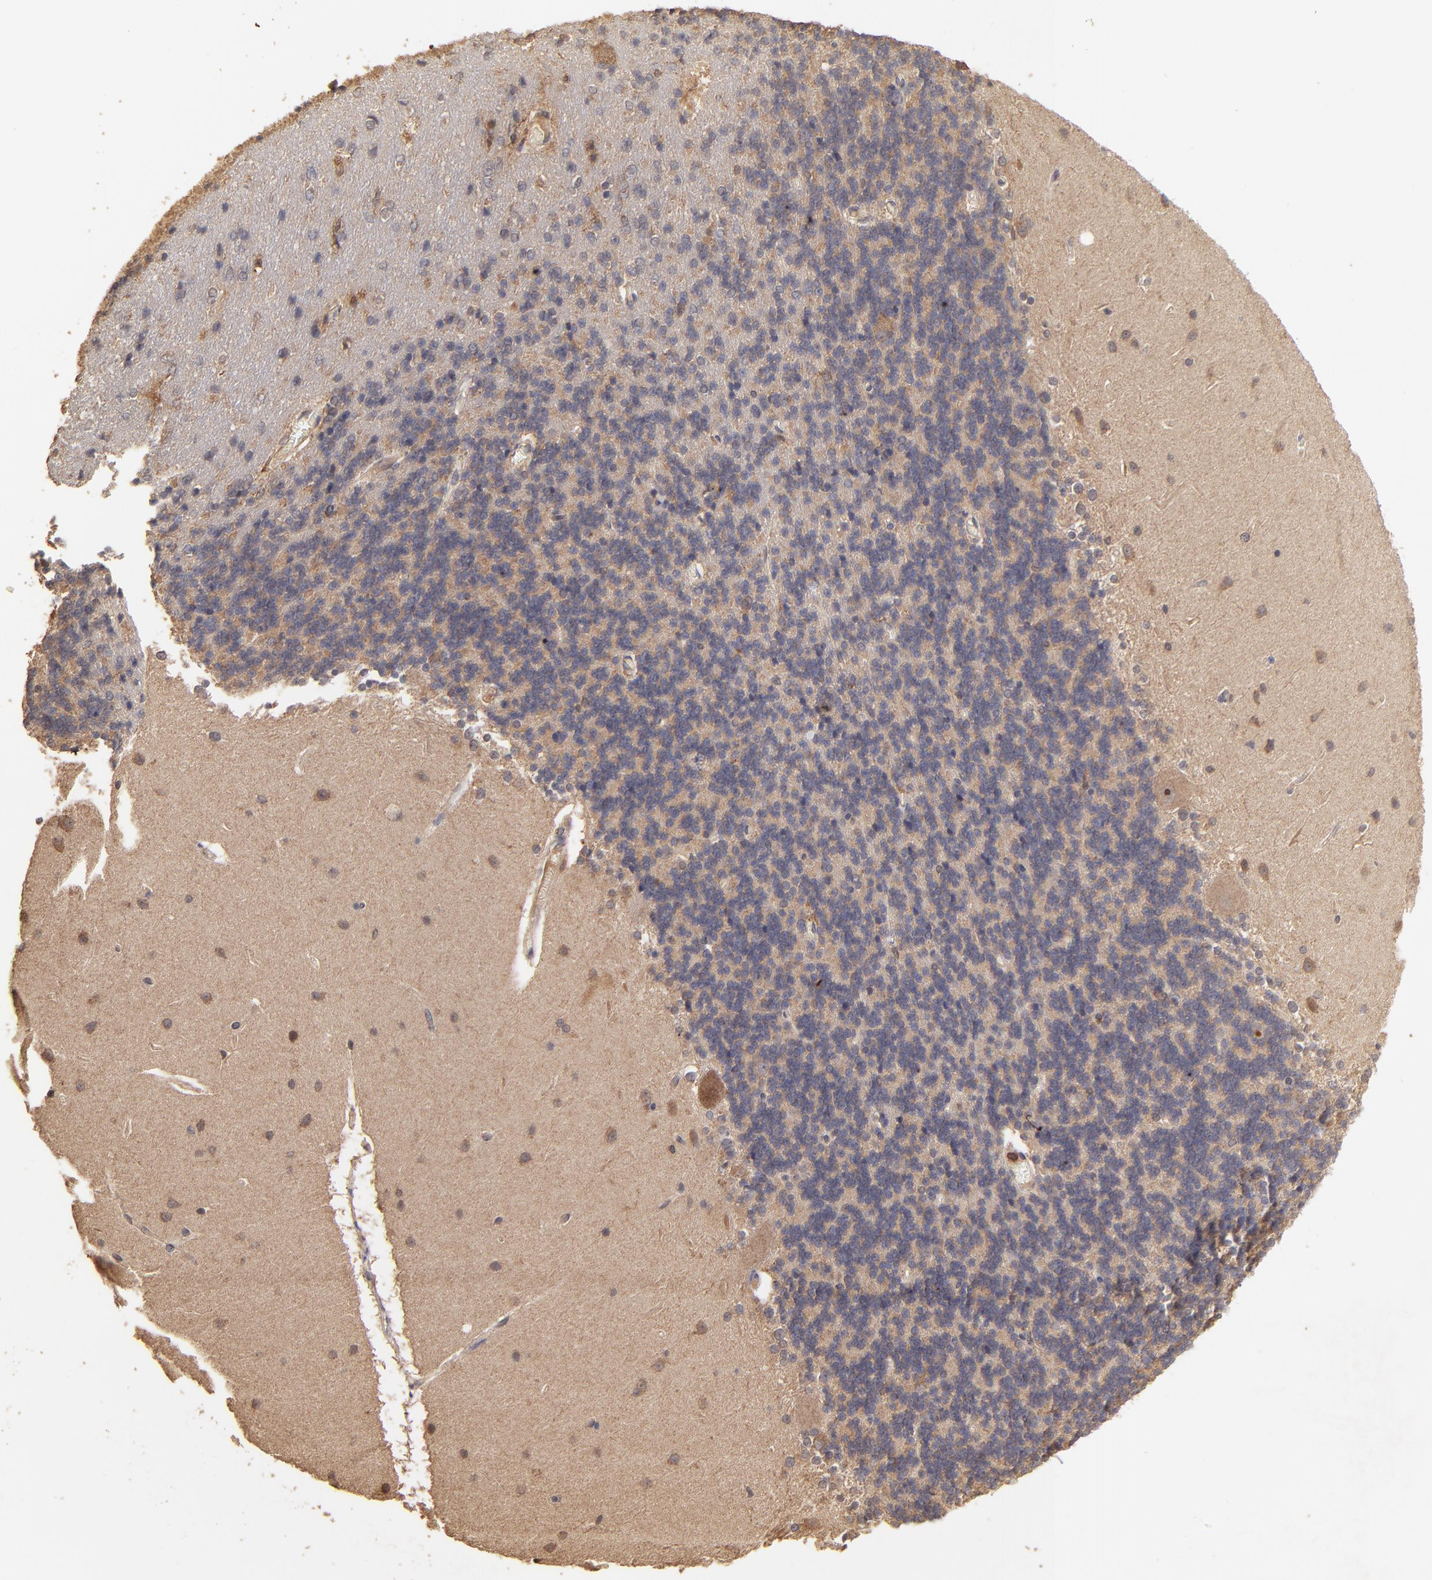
{"staining": {"intensity": "negative", "quantity": "none", "location": "none"}, "tissue": "cerebellum", "cell_type": "Cells in granular layer", "image_type": "normal", "snomed": [{"axis": "morphology", "description": "Normal tissue, NOS"}, {"axis": "topography", "description": "Cerebellum"}], "caption": "The micrograph shows no staining of cells in granular layer in unremarkable cerebellum.", "gene": "STON2", "patient": {"sex": "female", "age": 54}}